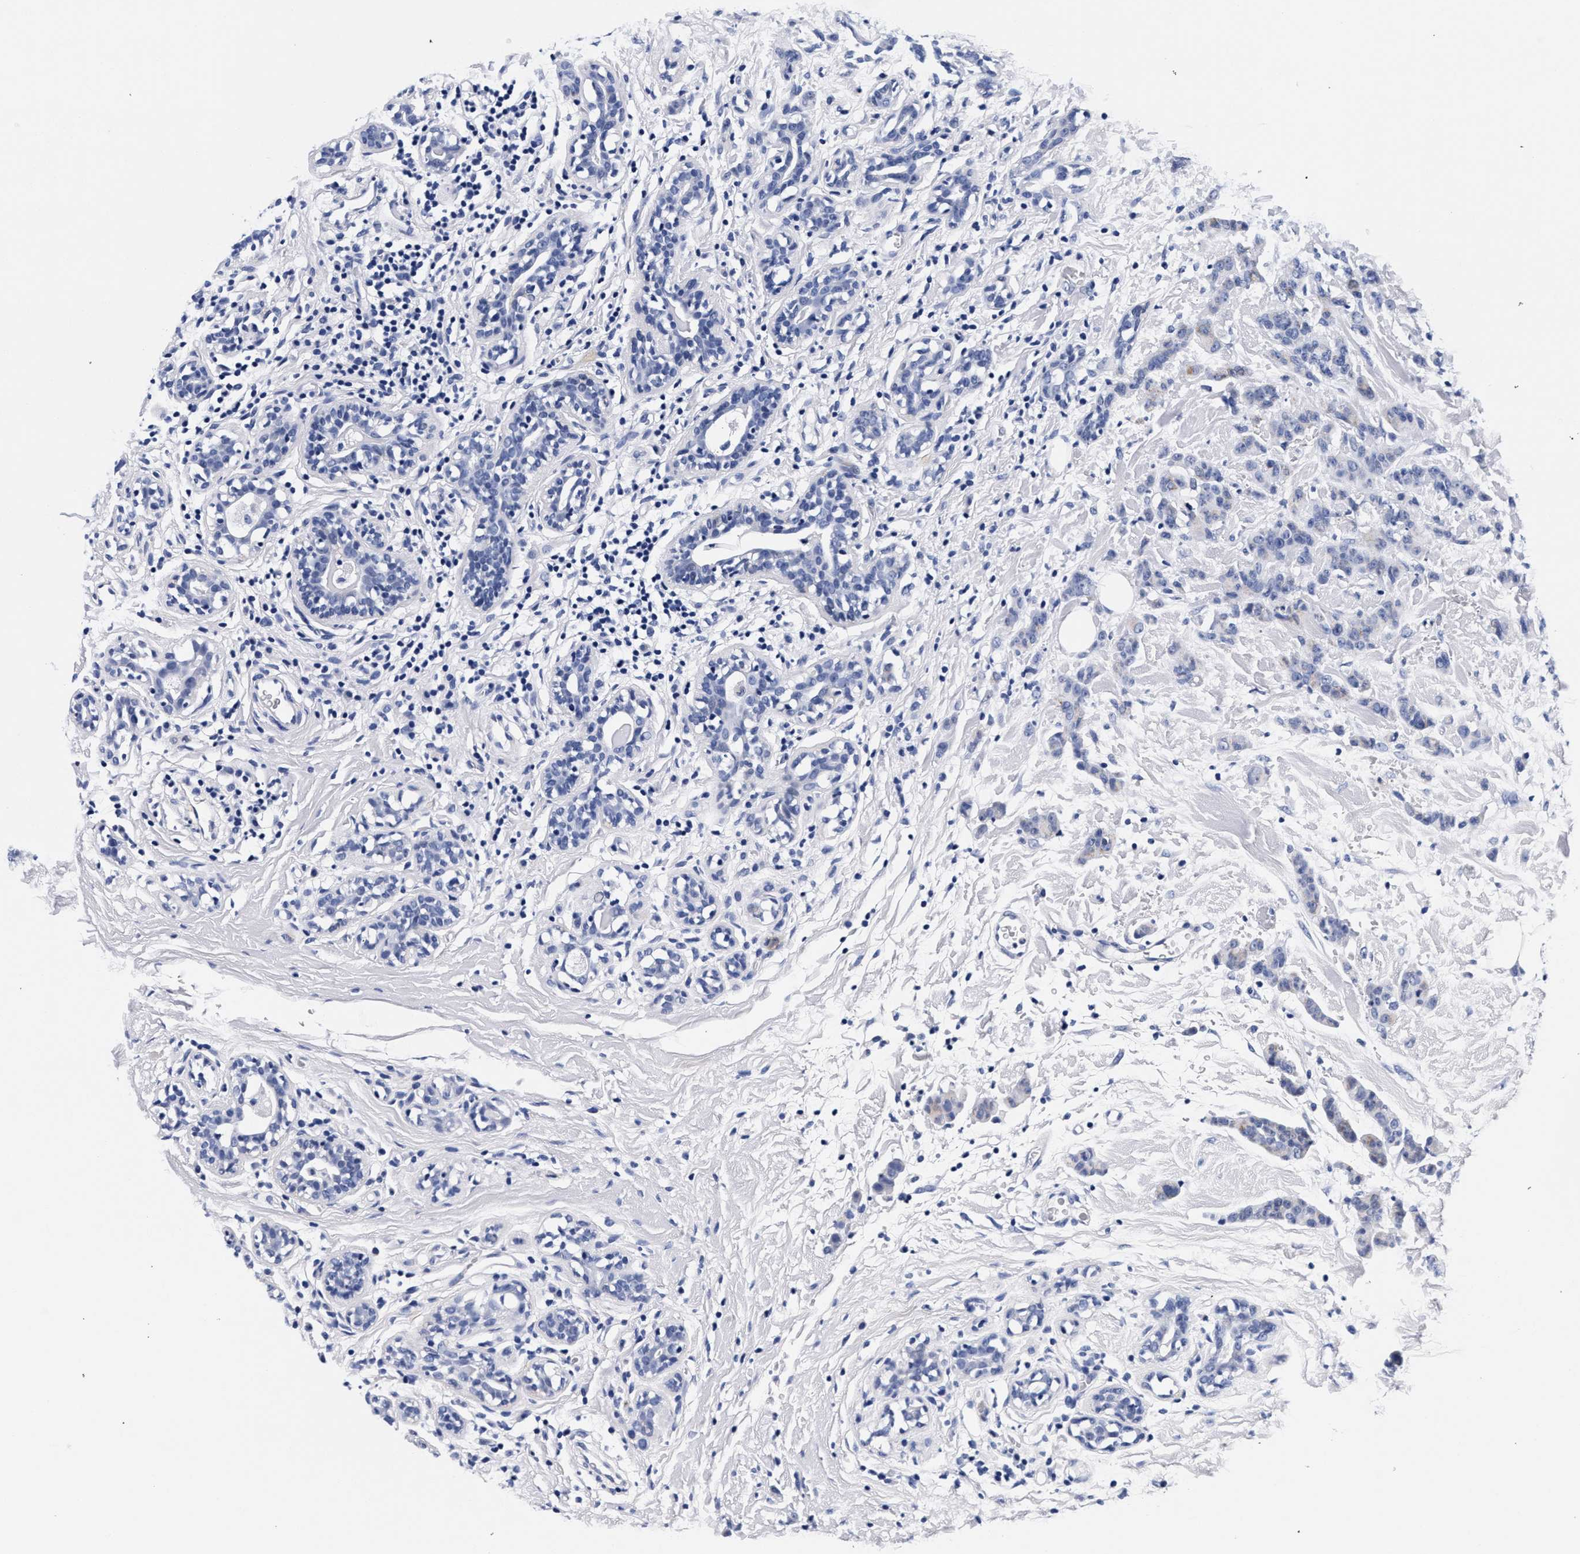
{"staining": {"intensity": "negative", "quantity": "none", "location": "none"}, "tissue": "breast cancer", "cell_type": "Tumor cells", "image_type": "cancer", "snomed": [{"axis": "morphology", "description": "Normal tissue, NOS"}, {"axis": "morphology", "description": "Duct carcinoma"}, {"axis": "topography", "description": "Breast"}], "caption": "IHC image of neoplastic tissue: breast invasive ductal carcinoma stained with DAB reveals no significant protein positivity in tumor cells.", "gene": "RAB3B", "patient": {"sex": "female", "age": 40}}